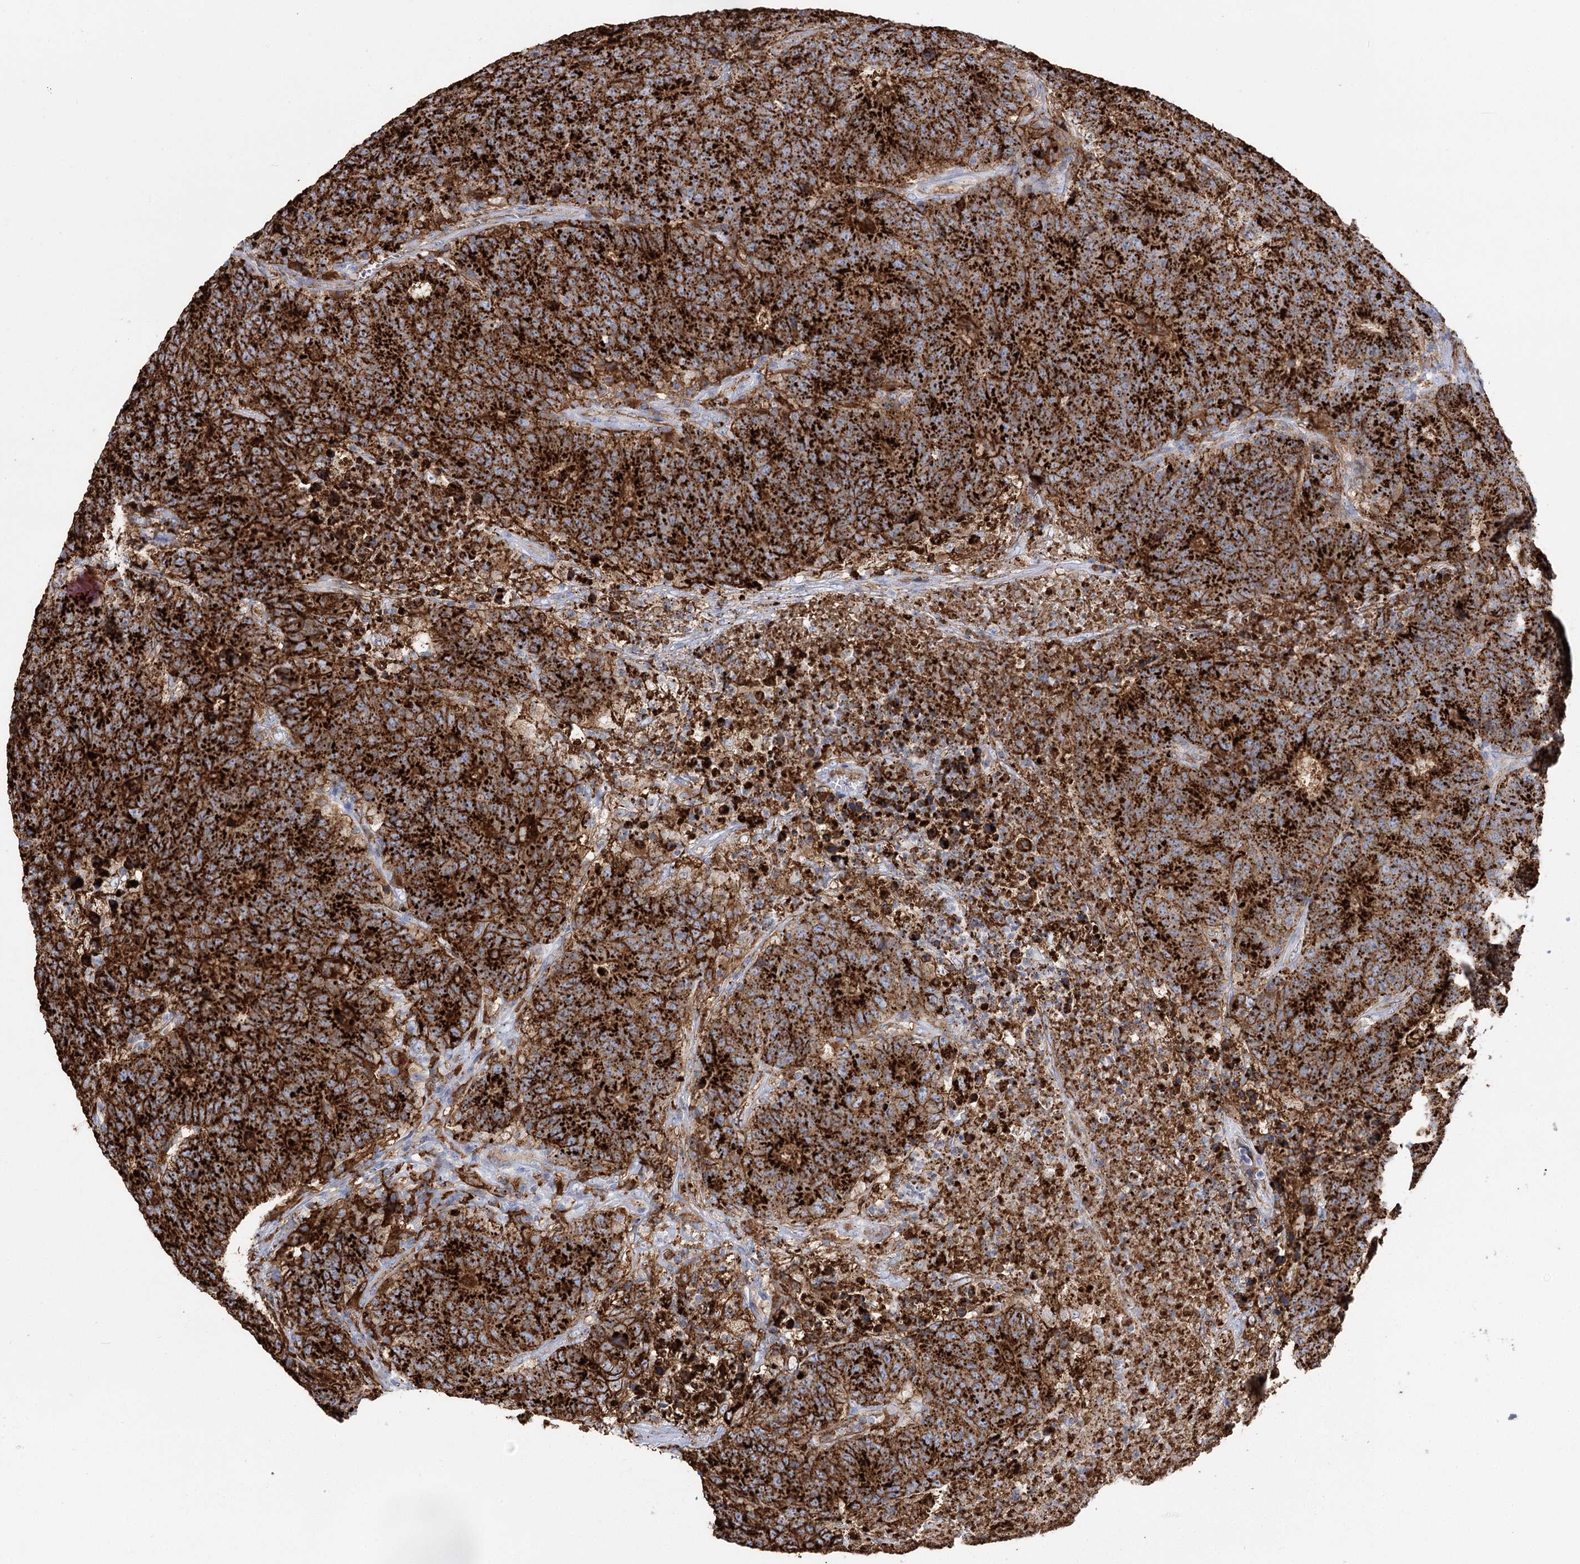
{"staining": {"intensity": "strong", "quantity": ">75%", "location": "cytoplasmic/membranous"}, "tissue": "colorectal cancer", "cell_type": "Tumor cells", "image_type": "cancer", "snomed": [{"axis": "morphology", "description": "Adenocarcinoma, NOS"}, {"axis": "topography", "description": "Colon"}], "caption": "Immunohistochemical staining of human colorectal cancer displays high levels of strong cytoplasmic/membranous staining in approximately >75% of tumor cells.", "gene": "PIWIL4", "patient": {"sex": "female", "age": 75}}